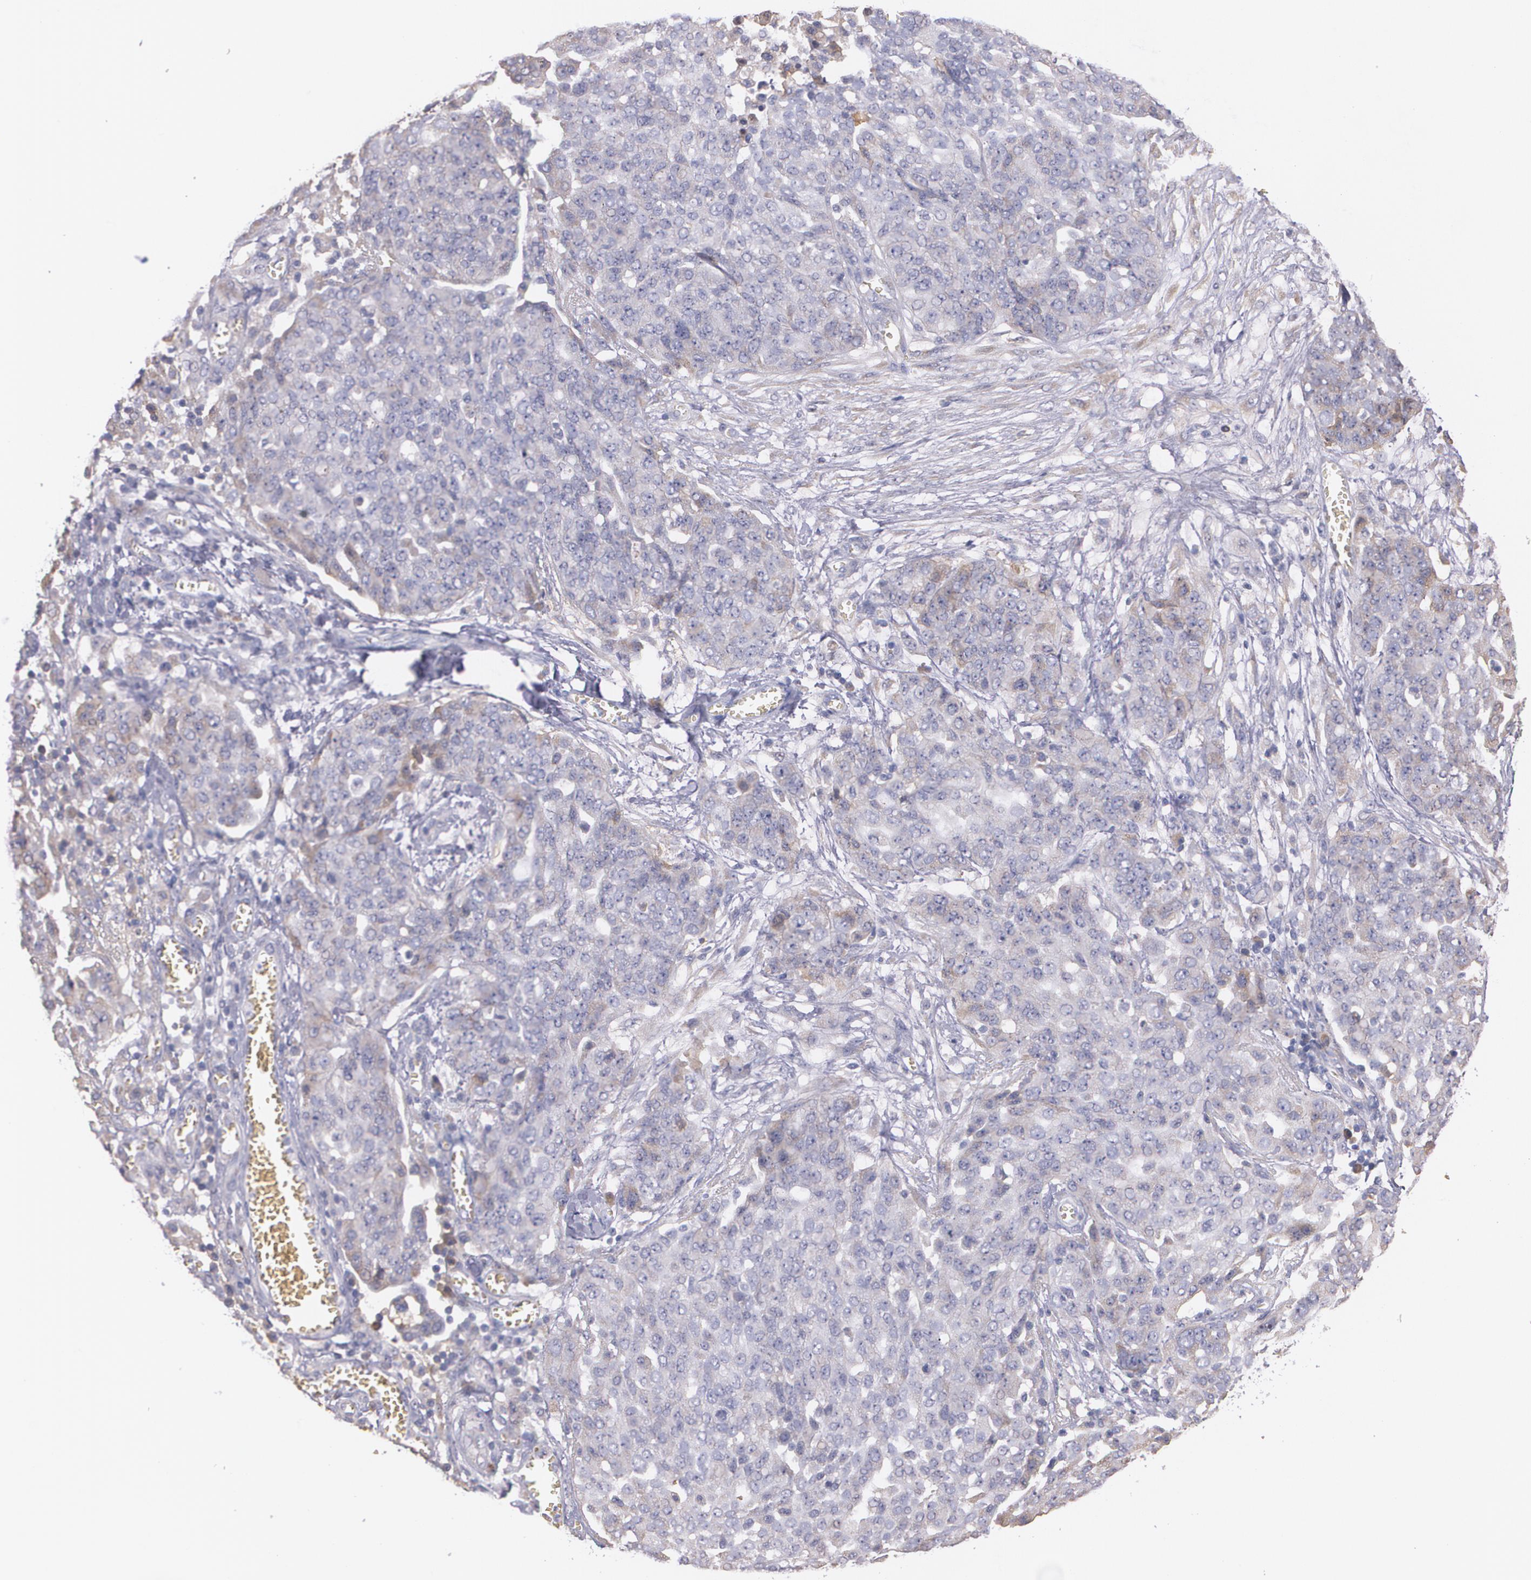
{"staining": {"intensity": "weak", "quantity": "<25%", "location": "cytoplasmic/membranous"}, "tissue": "ovarian cancer", "cell_type": "Tumor cells", "image_type": "cancer", "snomed": [{"axis": "morphology", "description": "Cystadenocarcinoma, serous, NOS"}, {"axis": "topography", "description": "Soft tissue"}, {"axis": "topography", "description": "Ovary"}], "caption": "Immunohistochemistry (IHC) image of neoplastic tissue: human ovarian cancer stained with DAB (3,3'-diaminobenzidine) displays no significant protein positivity in tumor cells. The staining is performed using DAB brown chromogen with nuclei counter-stained in using hematoxylin.", "gene": "AMBP", "patient": {"sex": "female", "age": 57}}